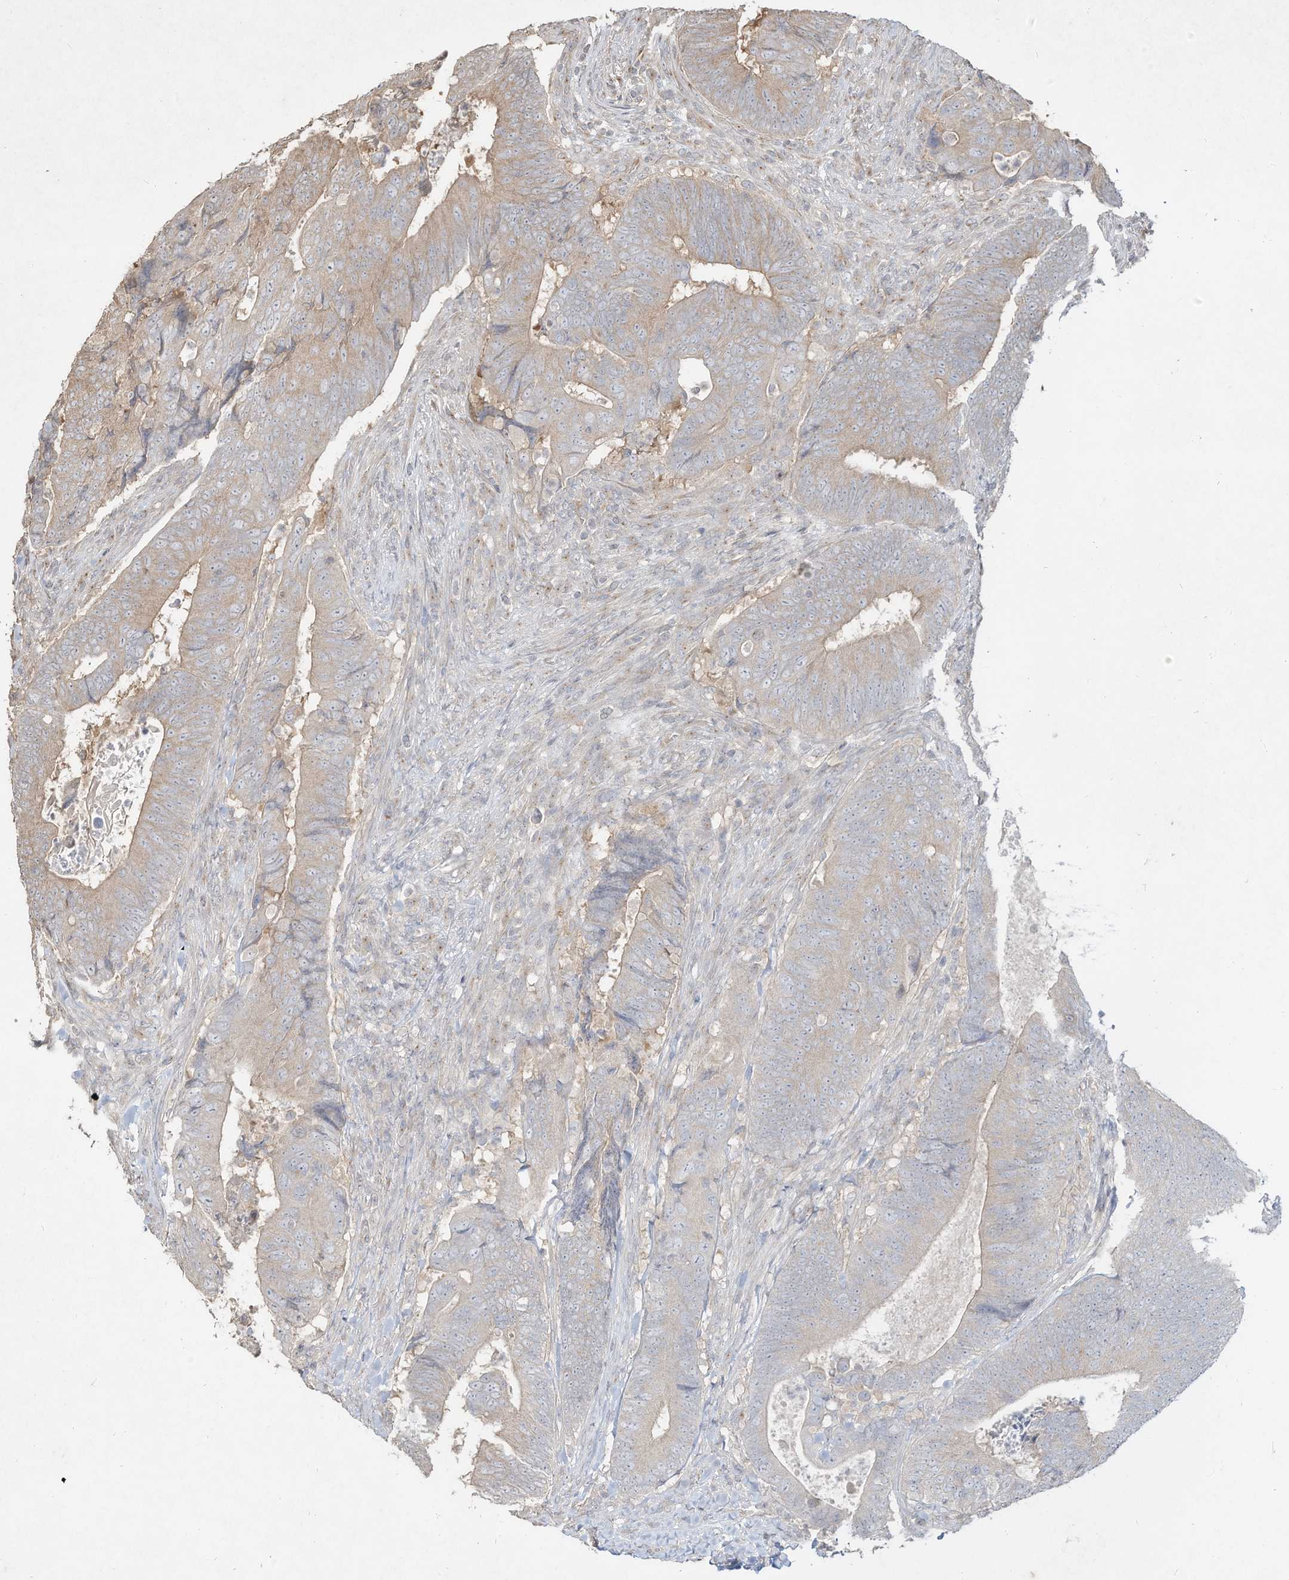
{"staining": {"intensity": "weak", "quantity": "25%-75%", "location": "cytoplasmic/membranous"}, "tissue": "colorectal cancer", "cell_type": "Tumor cells", "image_type": "cancer", "snomed": [{"axis": "morphology", "description": "Normal tissue, NOS"}, {"axis": "morphology", "description": "Adenocarcinoma, NOS"}, {"axis": "topography", "description": "Colon"}], "caption": "Immunohistochemical staining of human colorectal cancer shows low levels of weak cytoplasmic/membranous positivity in approximately 25%-75% of tumor cells.", "gene": "DYNC1I2", "patient": {"sex": "male", "age": 56}}